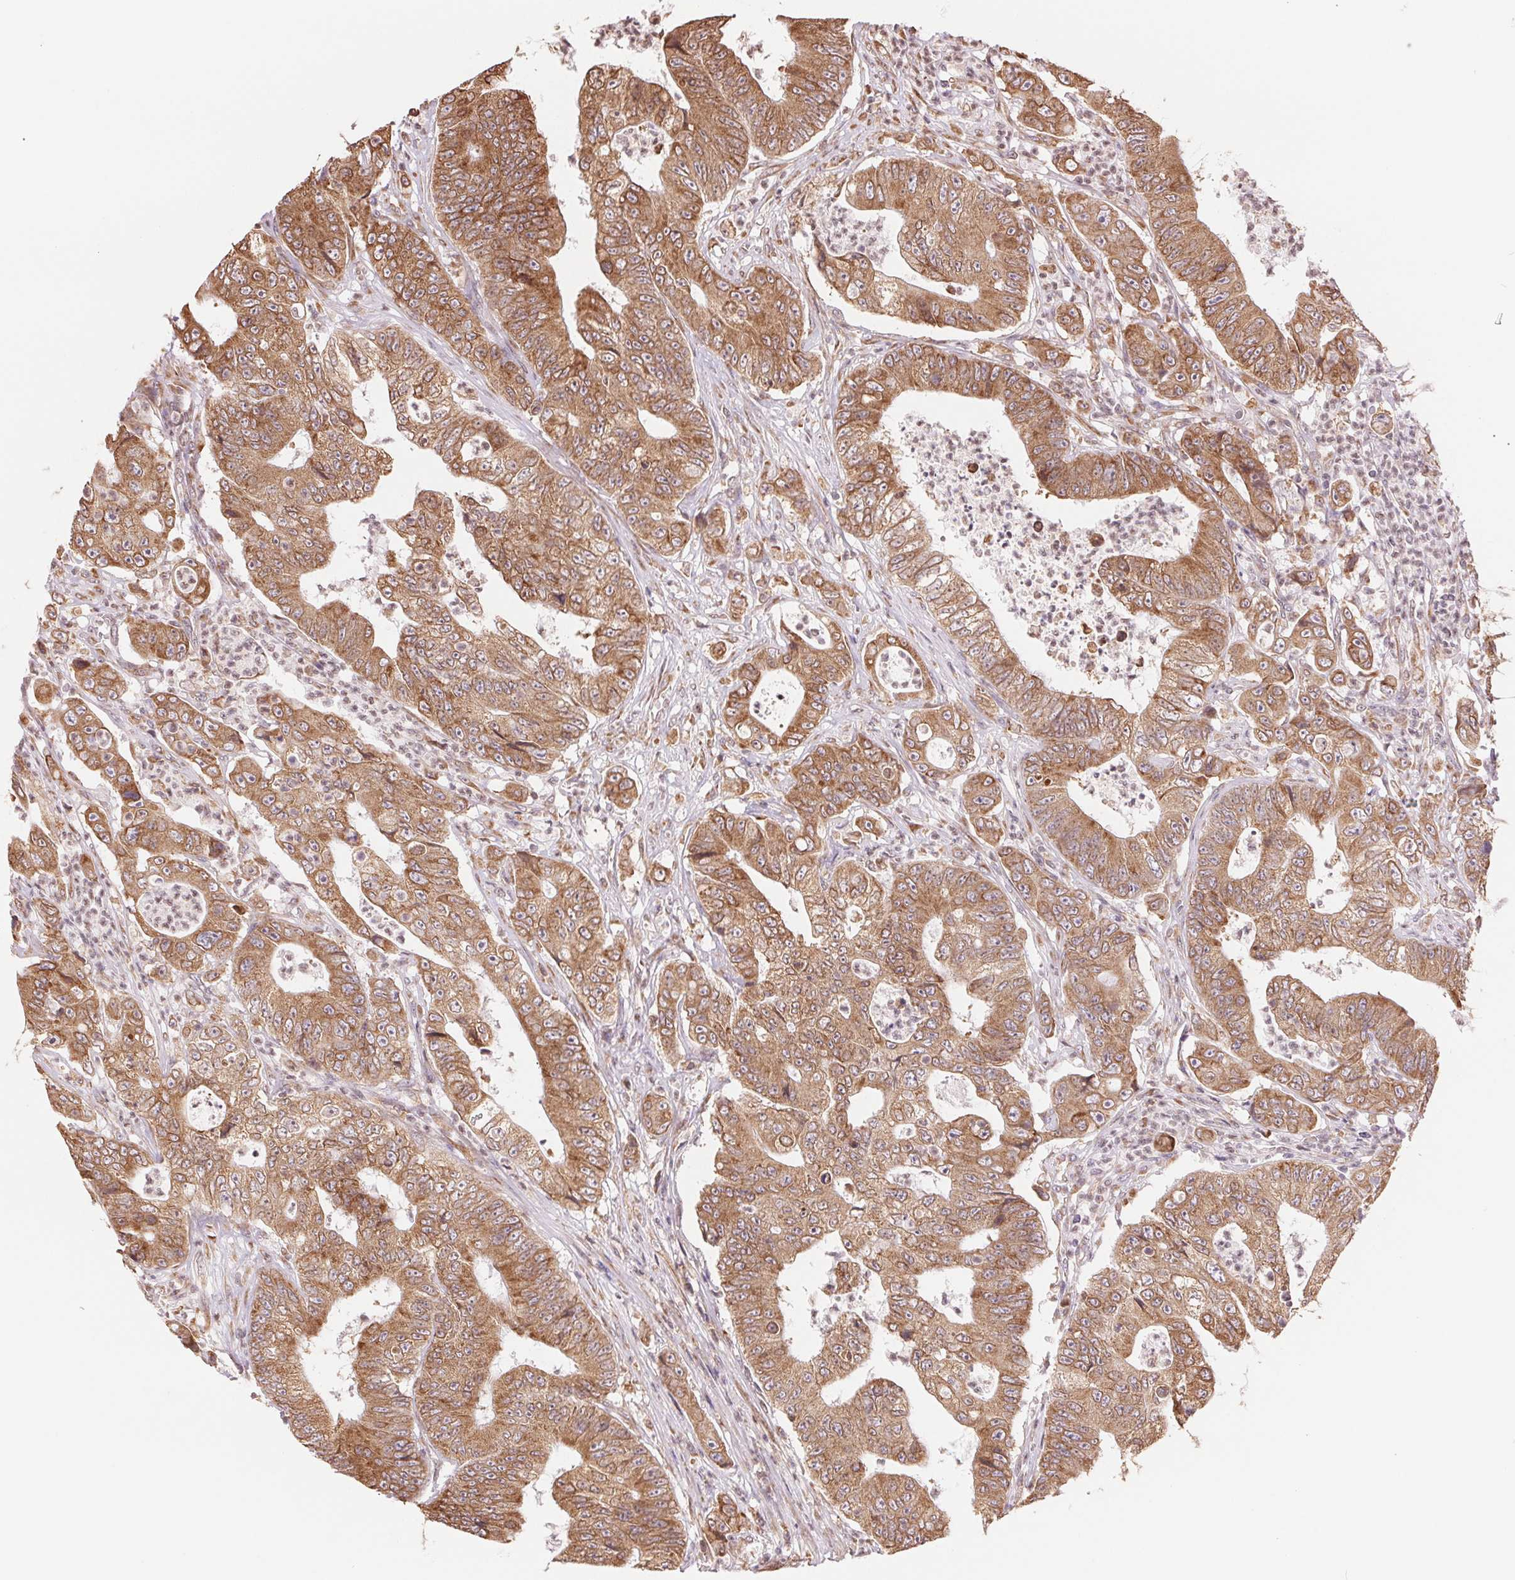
{"staining": {"intensity": "moderate", "quantity": ">75%", "location": "cytoplasmic/membranous"}, "tissue": "colorectal cancer", "cell_type": "Tumor cells", "image_type": "cancer", "snomed": [{"axis": "morphology", "description": "Adenocarcinoma, NOS"}, {"axis": "topography", "description": "Colon"}], "caption": "Moderate cytoplasmic/membranous staining for a protein is seen in approximately >75% of tumor cells of colorectal cancer (adenocarcinoma) using immunohistochemistry.", "gene": "RPN1", "patient": {"sex": "female", "age": 48}}